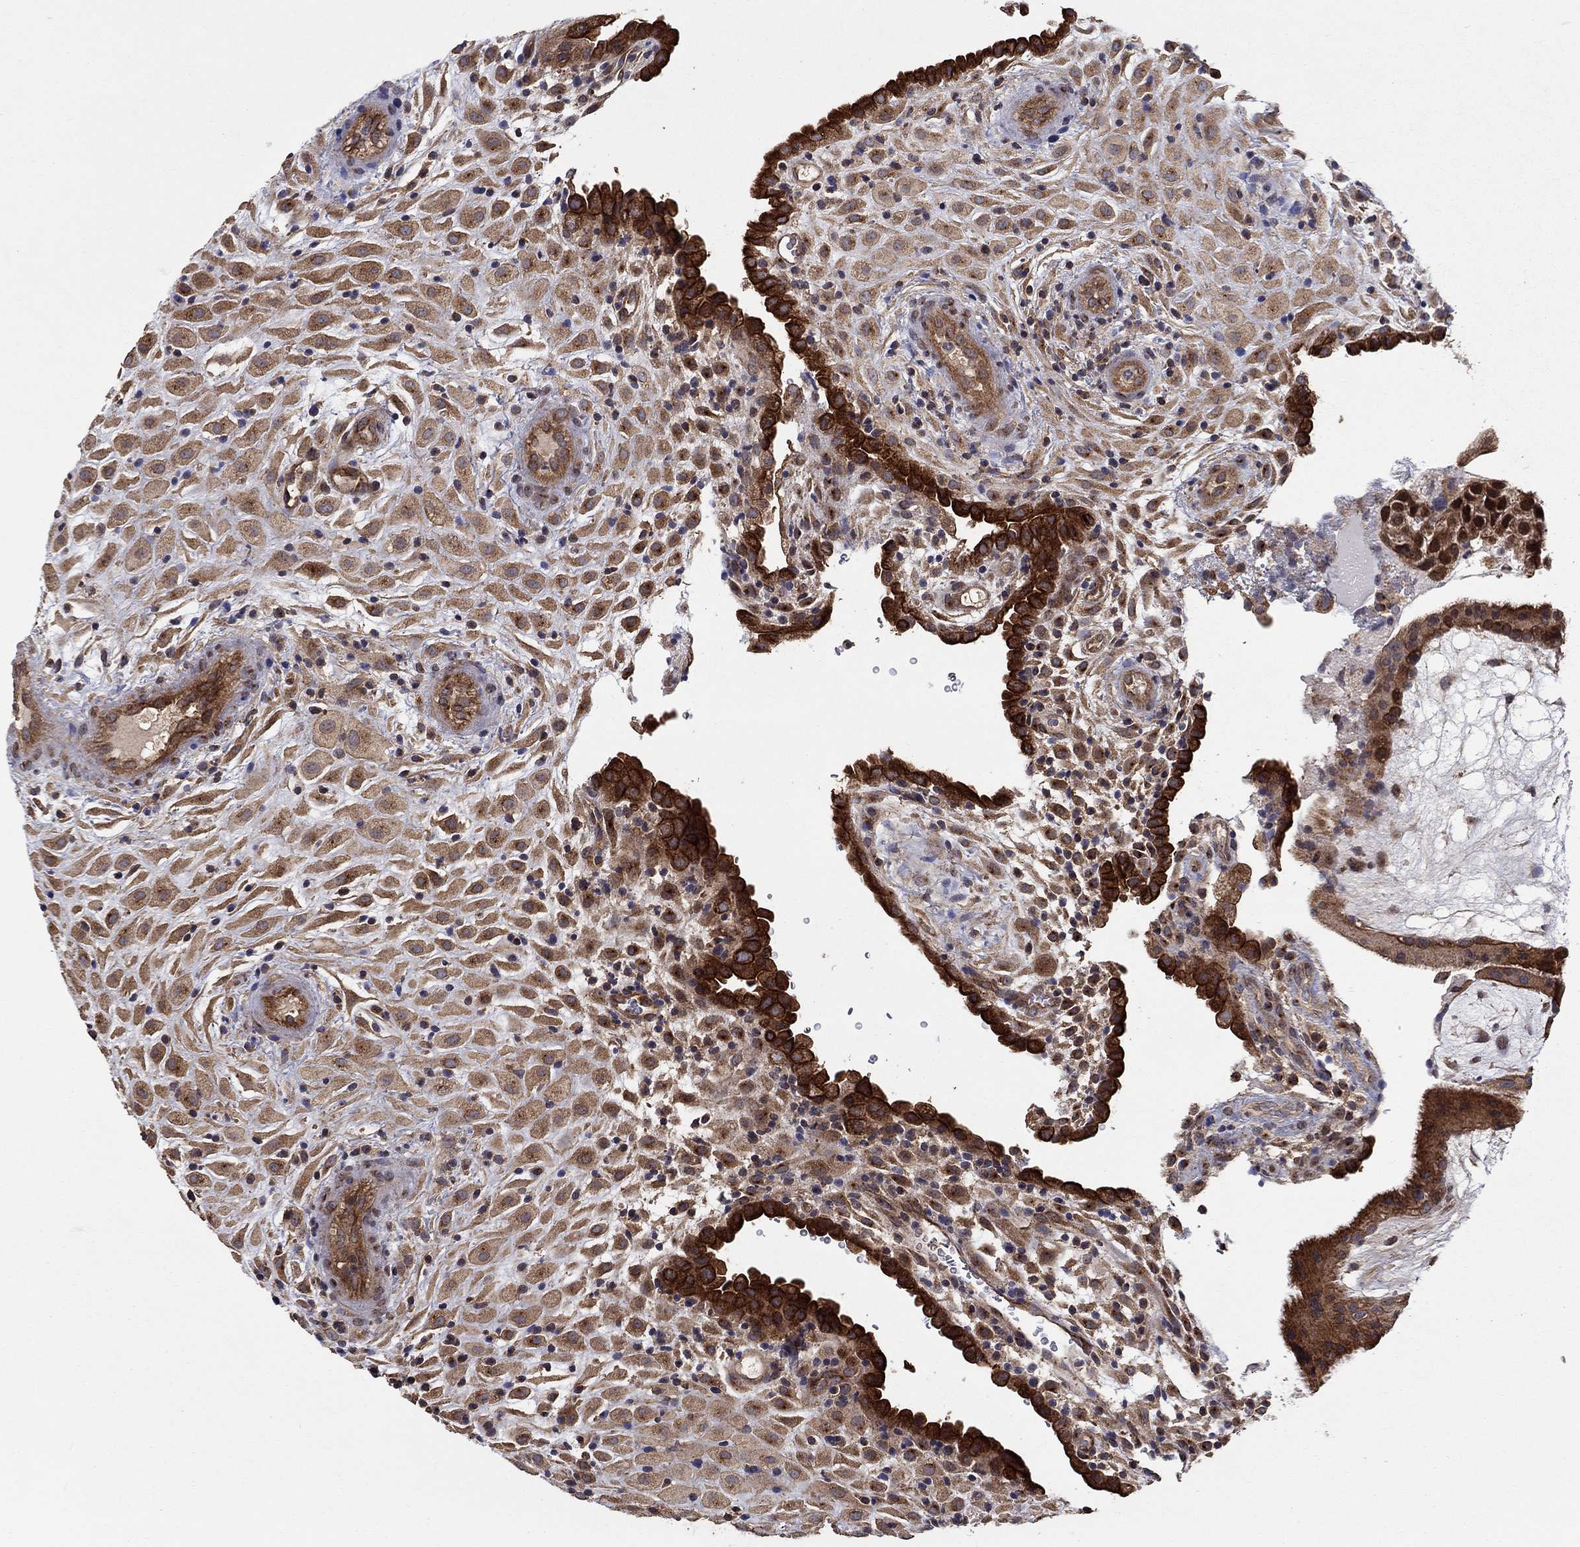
{"staining": {"intensity": "moderate", "quantity": ">75%", "location": "cytoplasmic/membranous"}, "tissue": "placenta", "cell_type": "Decidual cells", "image_type": "normal", "snomed": [{"axis": "morphology", "description": "Normal tissue, NOS"}, {"axis": "topography", "description": "Placenta"}], "caption": "Moderate cytoplasmic/membranous staining is identified in about >75% of decidual cells in normal placenta. The staining is performed using DAB (3,3'-diaminobenzidine) brown chromogen to label protein expression. The nuclei are counter-stained blue using hematoxylin.", "gene": "BMERB1", "patient": {"sex": "female", "age": 19}}